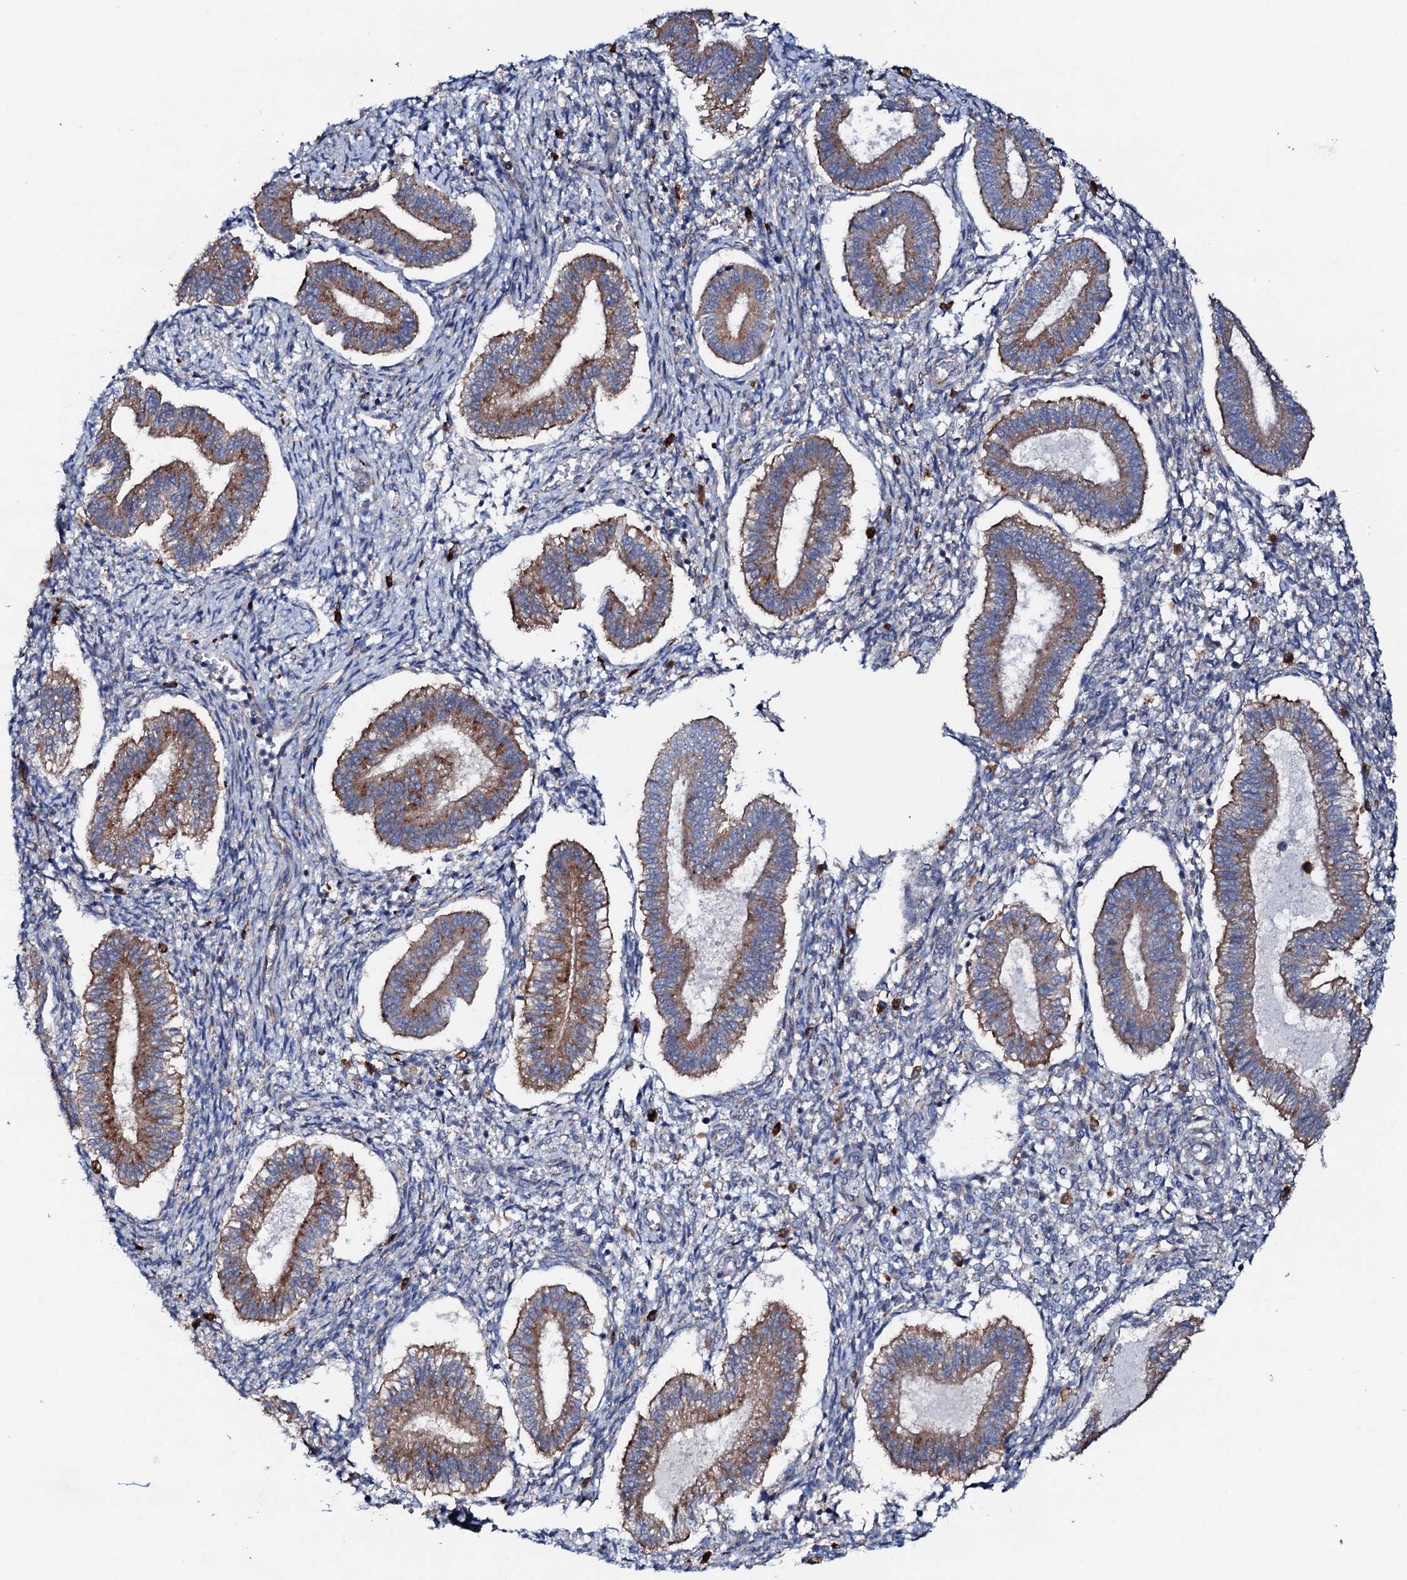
{"staining": {"intensity": "weak", "quantity": "<25%", "location": "cytoplasmic/membranous"}, "tissue": "endometrium", "cell_type": "Cells in endometrial stroma", "image_type": "normal", "snomed": [{"axis": "morphology", "description": "Normal tissue, NOS"}, {"axis": "topography", "description": "Endometrium"}], "caption": "There is no significant positivity in cells in endometrial stroma of endometrium. Nuclei are stained in blue.", "gene": "P2RX4", "patient": {"sex": "female", "age": 25}}